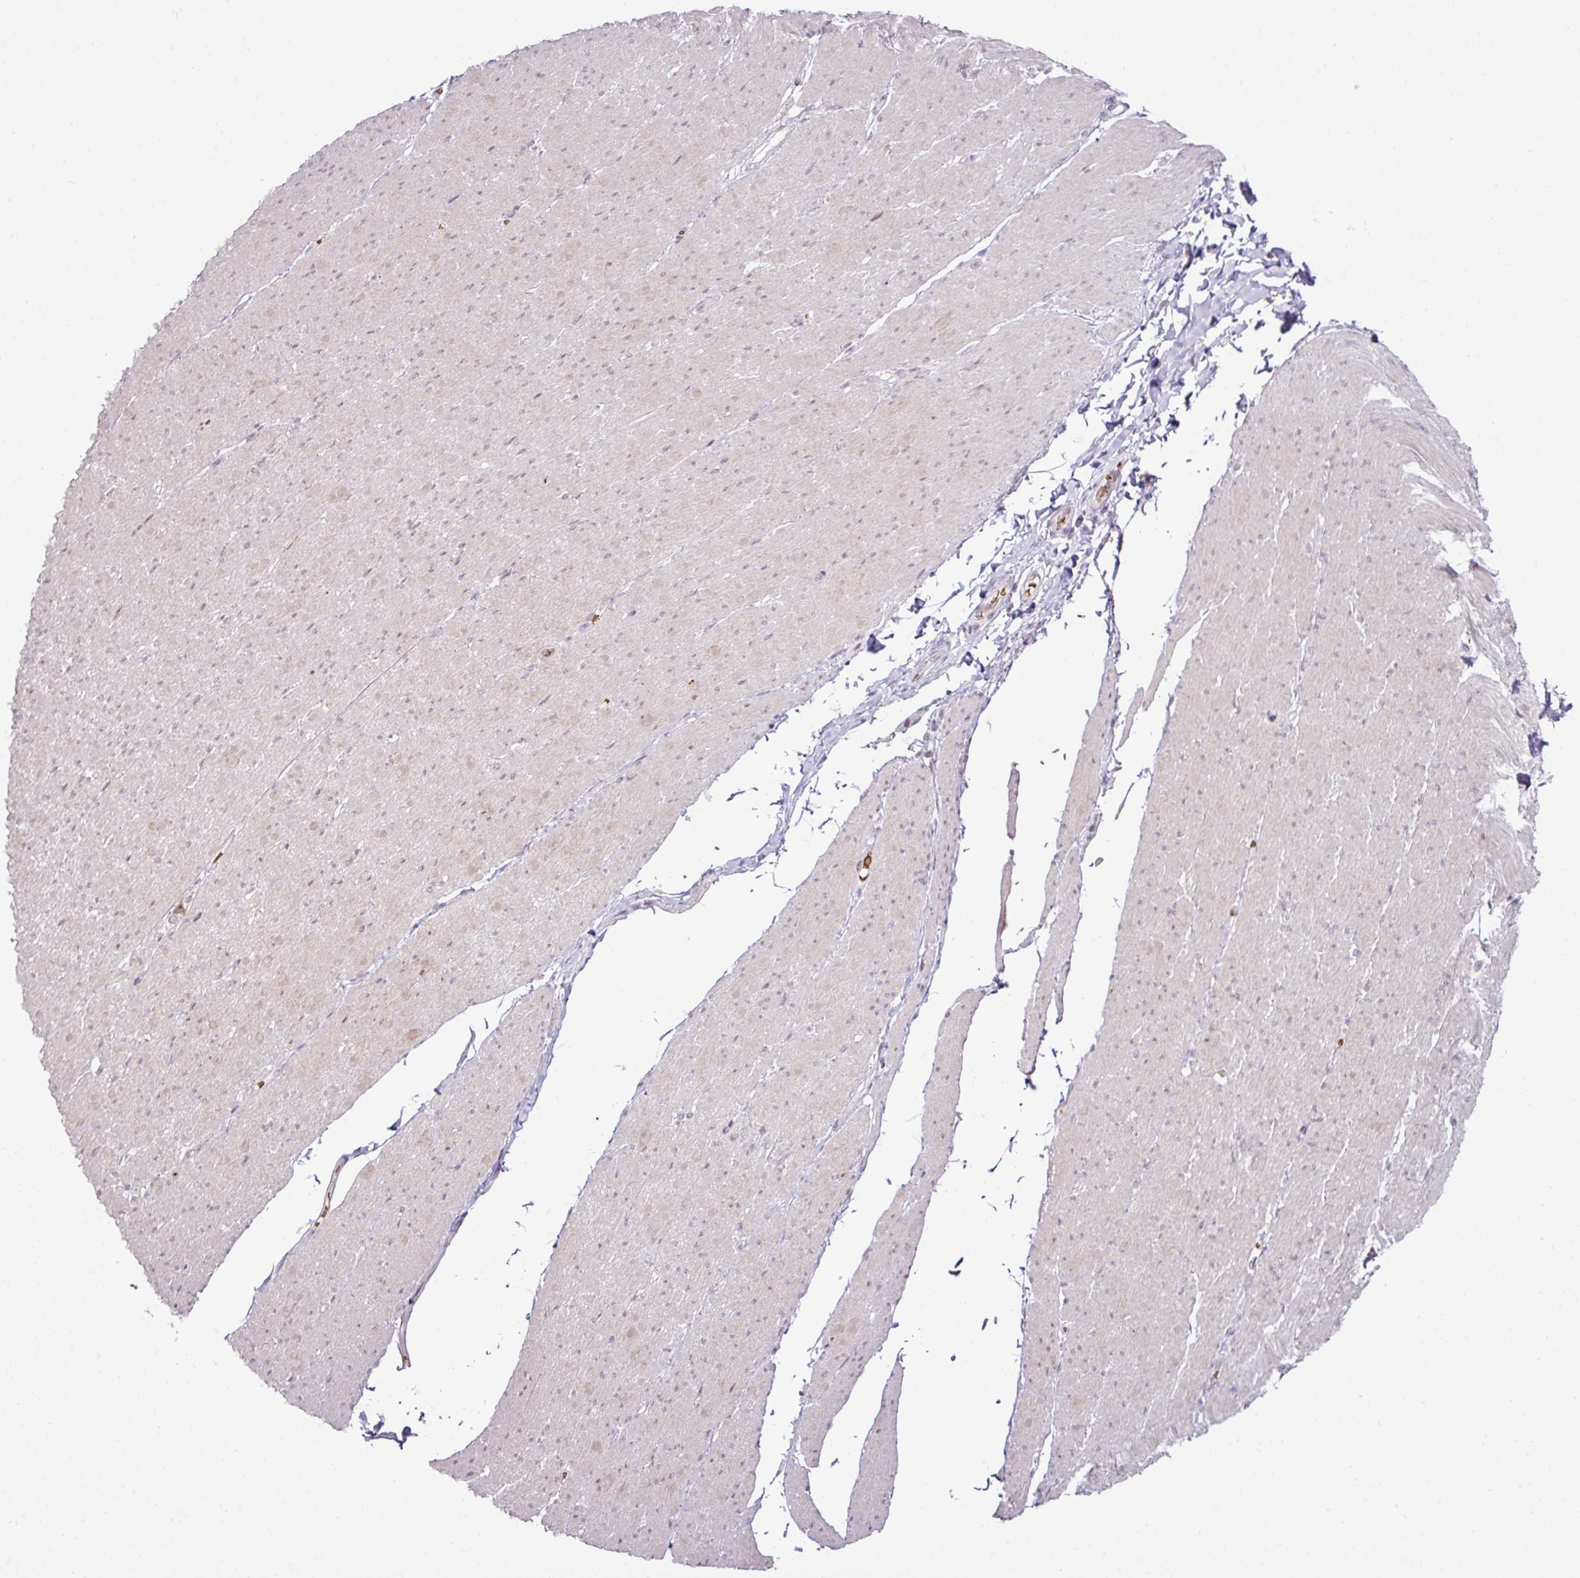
{"staining": {"intensity": "weak", "quantity": "<25%", "location": "nuclear"}, "tissue": "smooth muscle", "cell_type": "Smooth muscle cells", "image_type": "normal", "snomed": [{"axis": "morphology", "description": "Normal tissue, NOS"}, {"axis": "topography", "description": "Smooth muscle"}, {"axis": "topography", "description": "Rectum"}], "caption": "An image of human smooth muscle is negative for staining in smooth muscle cells. Brightfield microscopy of immunohistochemistry (IHC) stained with DAB (brown) and hematoxylin (blue), captured at high magnification.", "gene": "PARP2", "patient": {"sex": "male", "age": 53}}